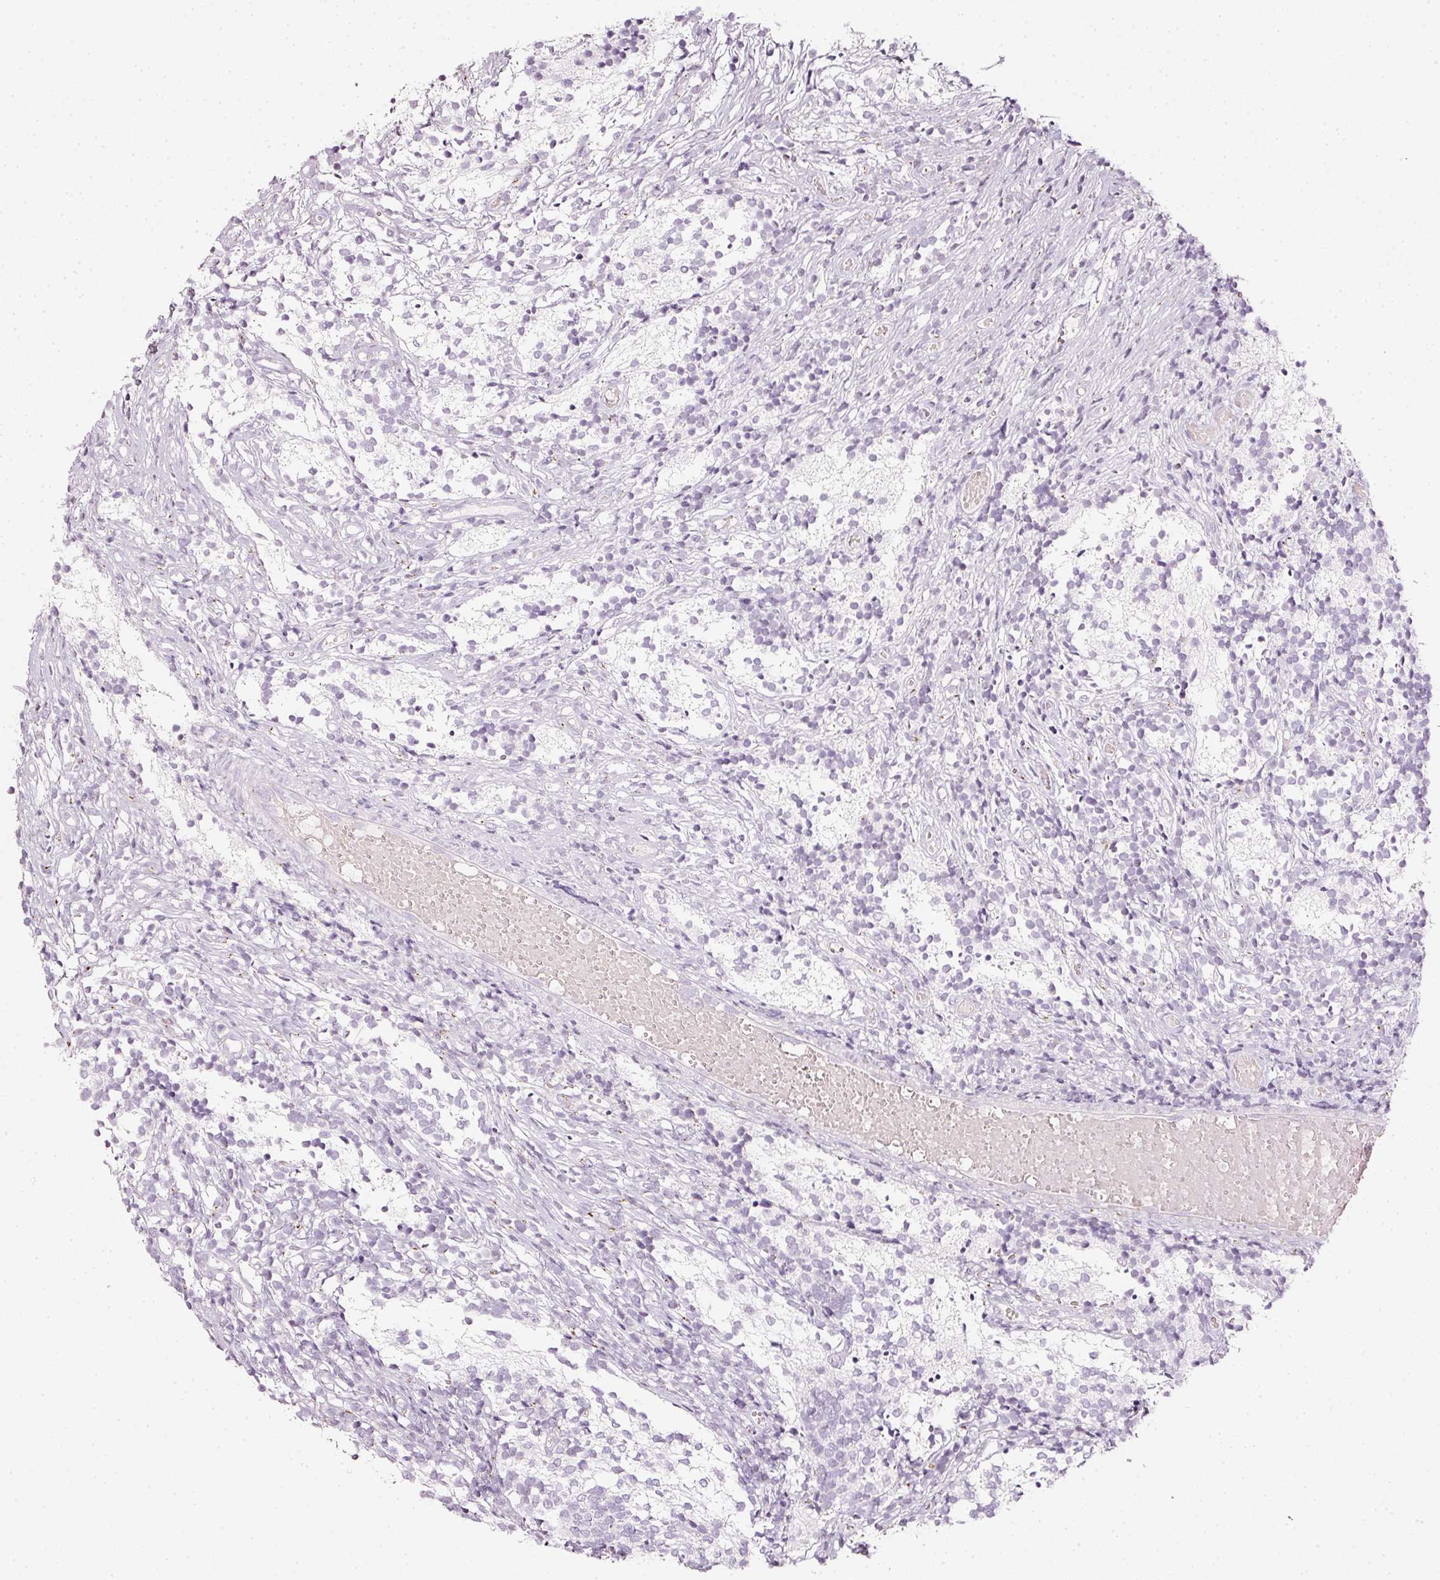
{"staining": {"intensity": "negative", "quantity": "none", "location": "none"}, "tissue": "glioma", "cell_type": "Tumor cells", "image_type": "cancer", "snomed": [{"axis": "morphology", "description": "Glioma, malignant, Low grade"}, {"axis": "topography", "description": "Brain"}], "caption": "An image of malignant glioma (low-grade) stained for a protein exhibits no brown staining in tumor cells.", "gene": "SDF4", "patient": {"sex": "female", "age": 1}}